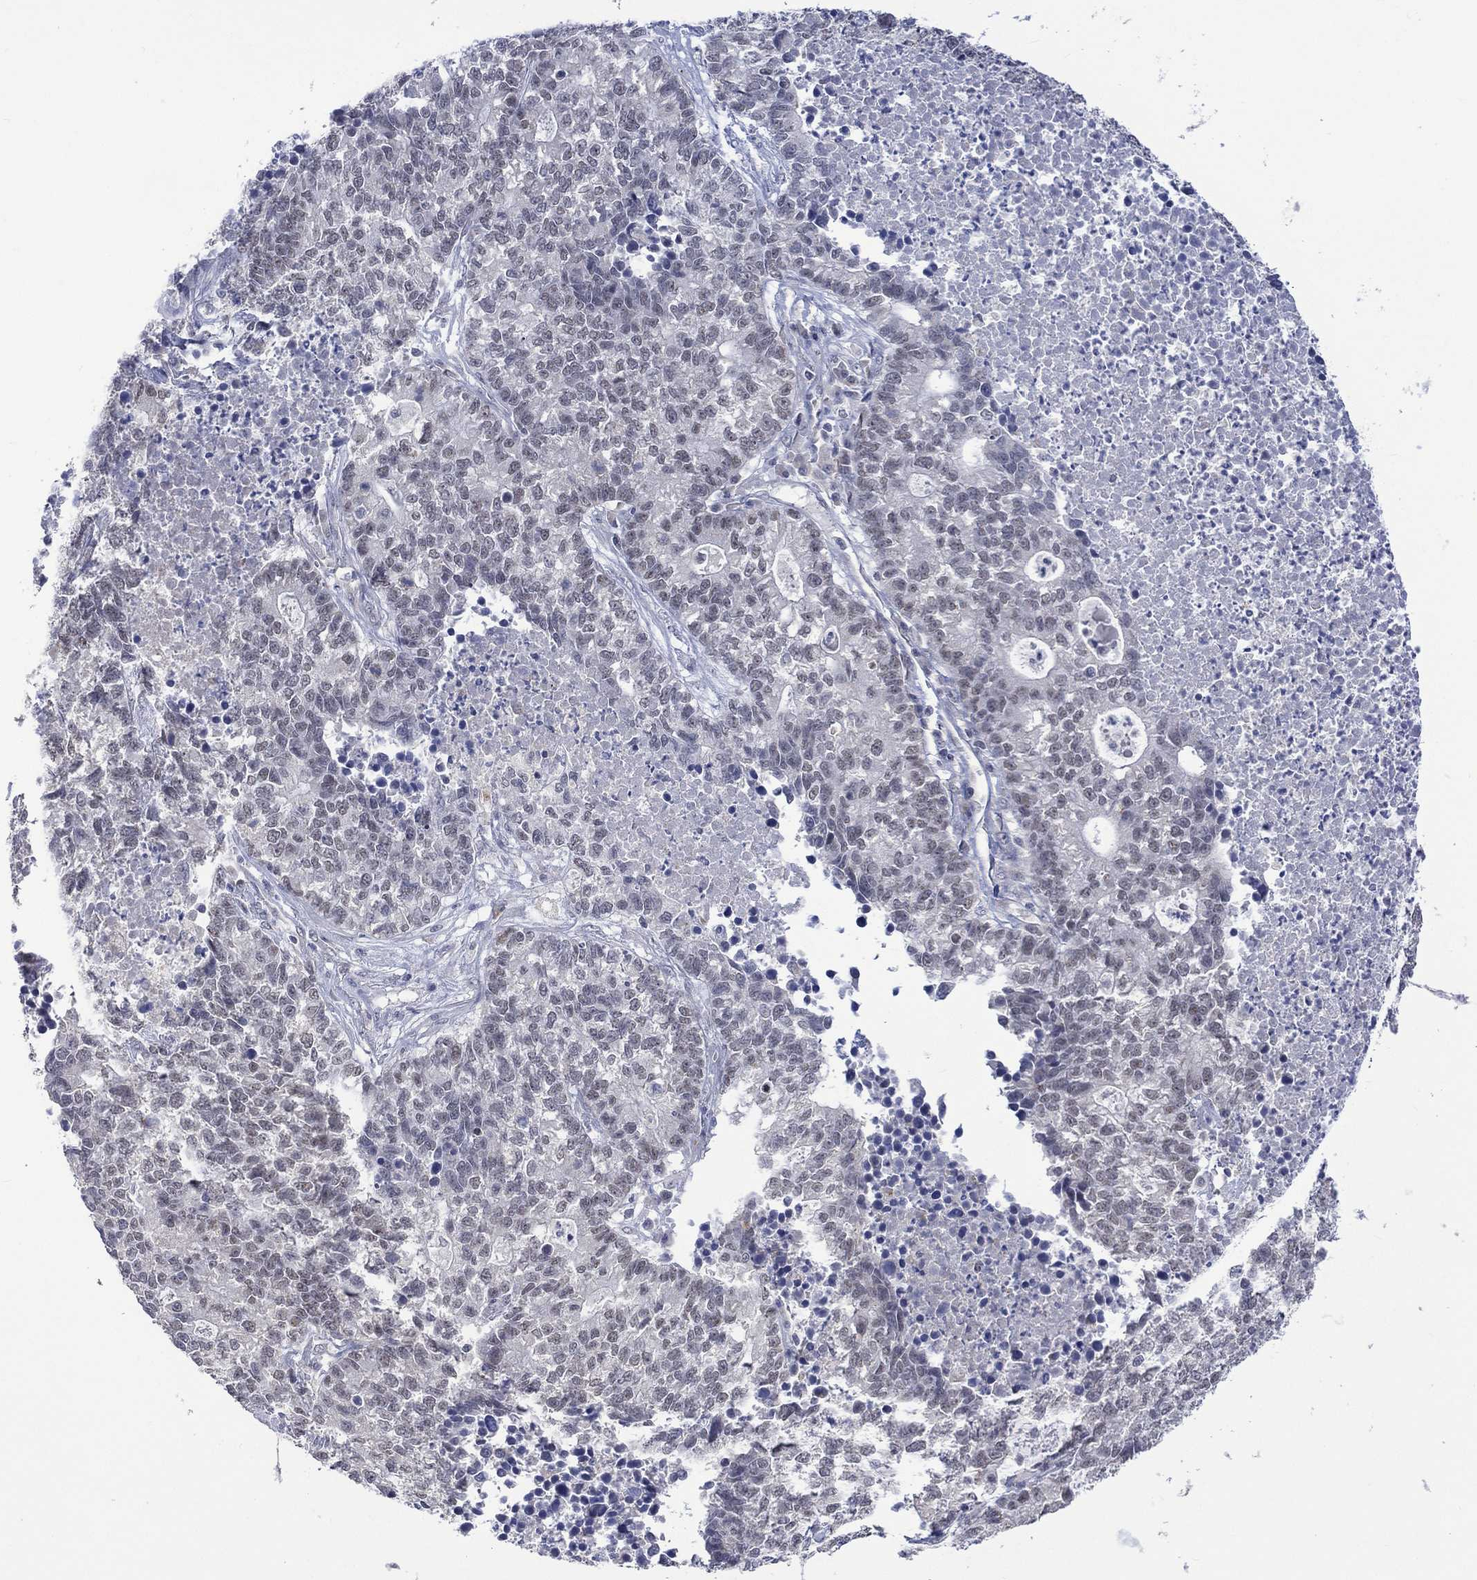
{"staining": {"intensity": "negative", "quantity": "none", "location": "none"}, "tissue": "lung cancer", "cell_type": "Tumor cells", "image_type": "cancer", "snomed": [{"axis": "morphology", "description": "Adenocarcinoma, NOS"}, {"axis": "topography", "description": "Lung"}], "caption": "Lung cancer stained for a protein using immunohistochemistry (IHC) shows no expression tumor cells.", "gene": "SLC48A1", "patient": {"sex": "male", "age": 57}}